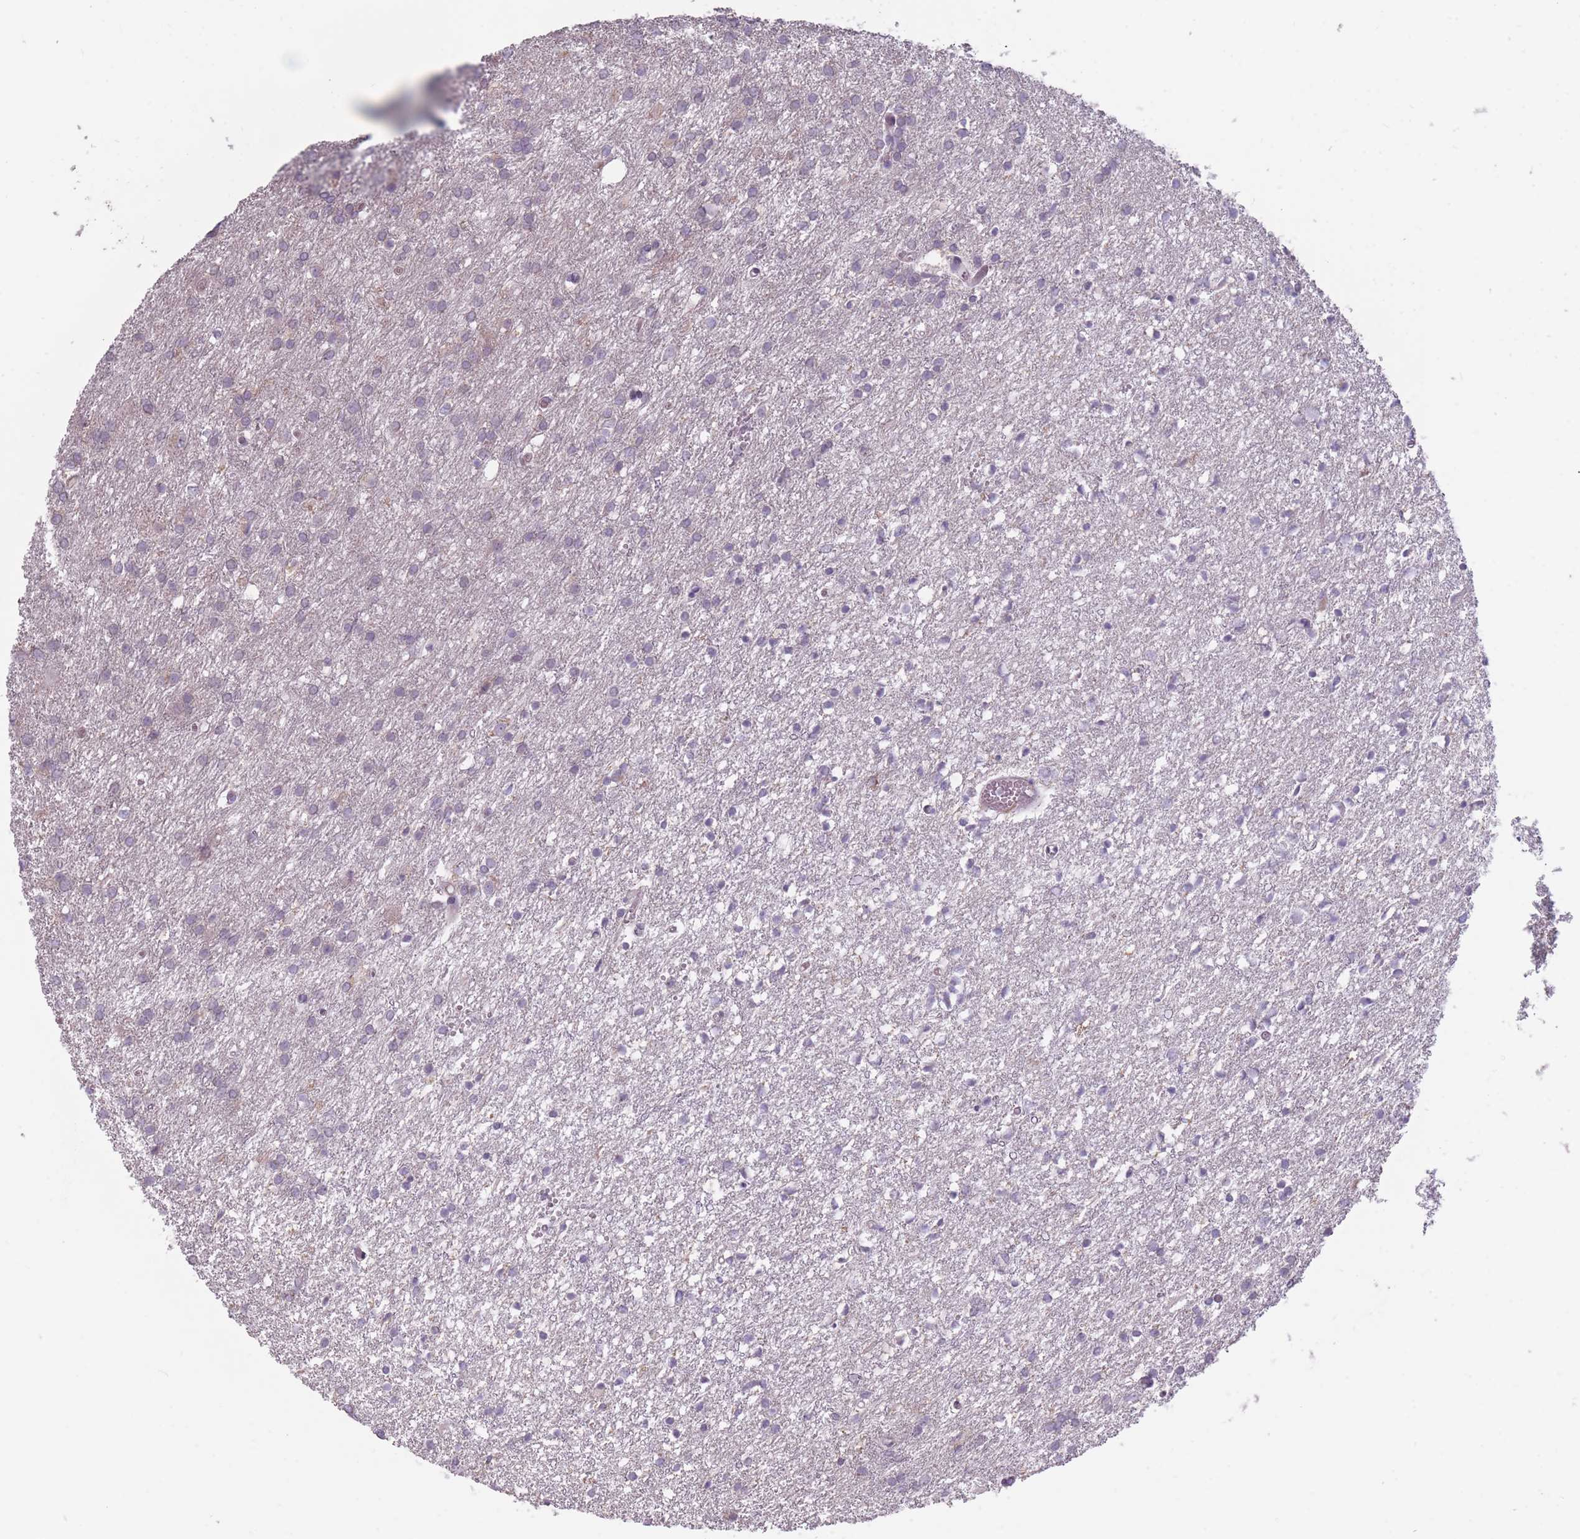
{"staining": {"intensity": "negative", "quantity": "none", "location": "none"}, "tissue": "glioma", "cell_type": "Tumor cells", "image_type": "cancer", "snomed": [{"axis": "morphology", "description": "Glioma, malignant, High grade"}, {"axis": "topography", "description": "Brain"}], "caption": "Immunohistochemistry of glioma shows no expression in tumor cells.", "gene": "TET3", "patient": {"sex": "female", "age": 50}}